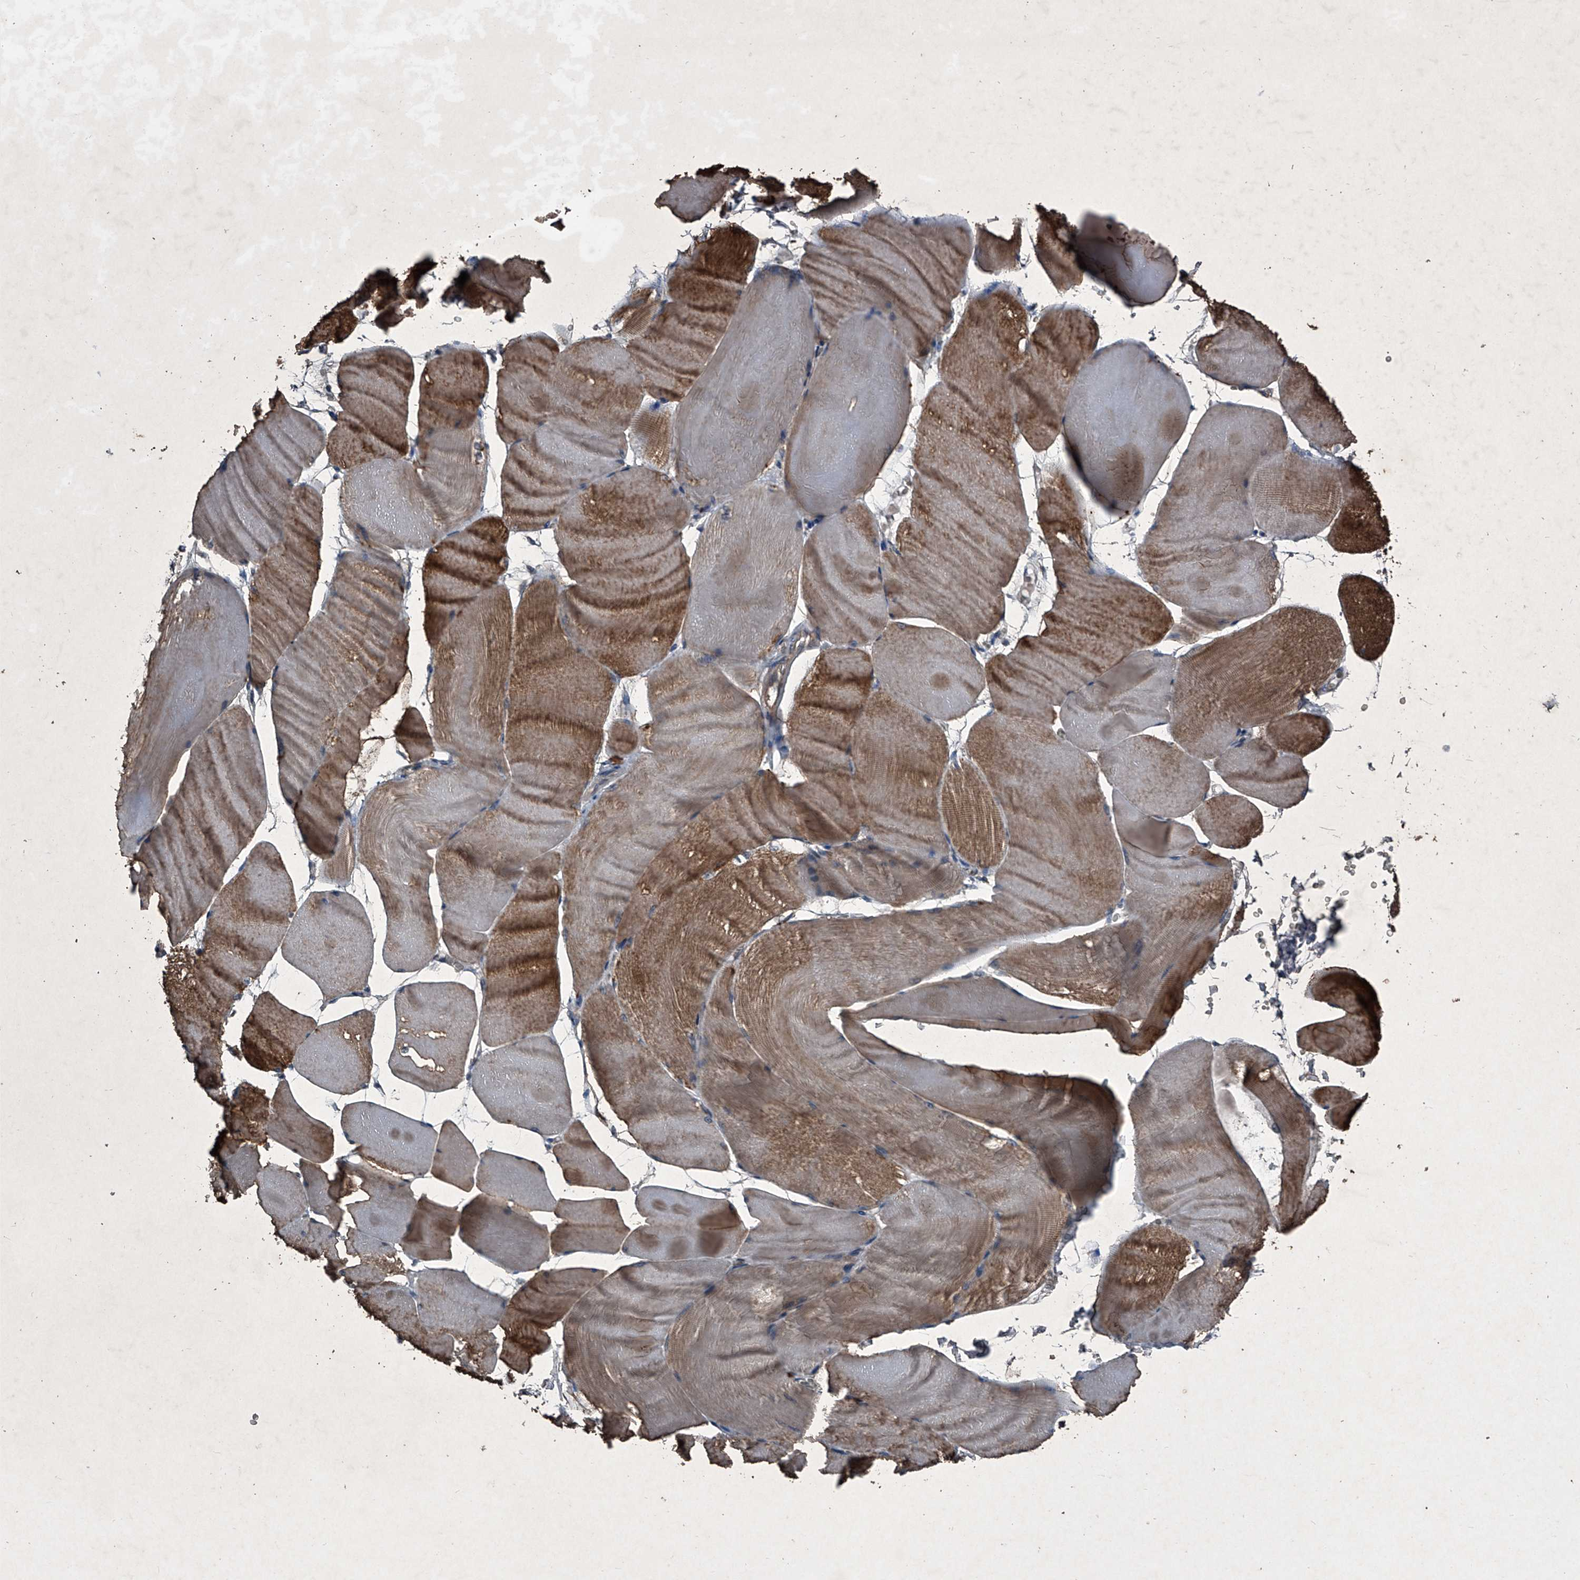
{"staining": {"intensity": "moderate", "quantity": ">75%", "location": "cytoplasmic/membranous"}, "tissue": "skeletal muscle", "cell_type": "Myocytes", "image_type": "normal", "snomed": [{"axis": "morphology", "description": "Normal tissue, NOS"}, {"axis": "morphology", "description": "Basal cell carcinoma"}, {"axis": "topography", "description": "Skeletal muscle"}], "caption": "Immunohistochemical staining of benign skeletal muscle shows >75% levels of moderate cytoplasmic/membranous protein positivity in about >75% of myocytes.", "gene": "MAPKAP1", "patient": {"sex": "female", "age": 64}}